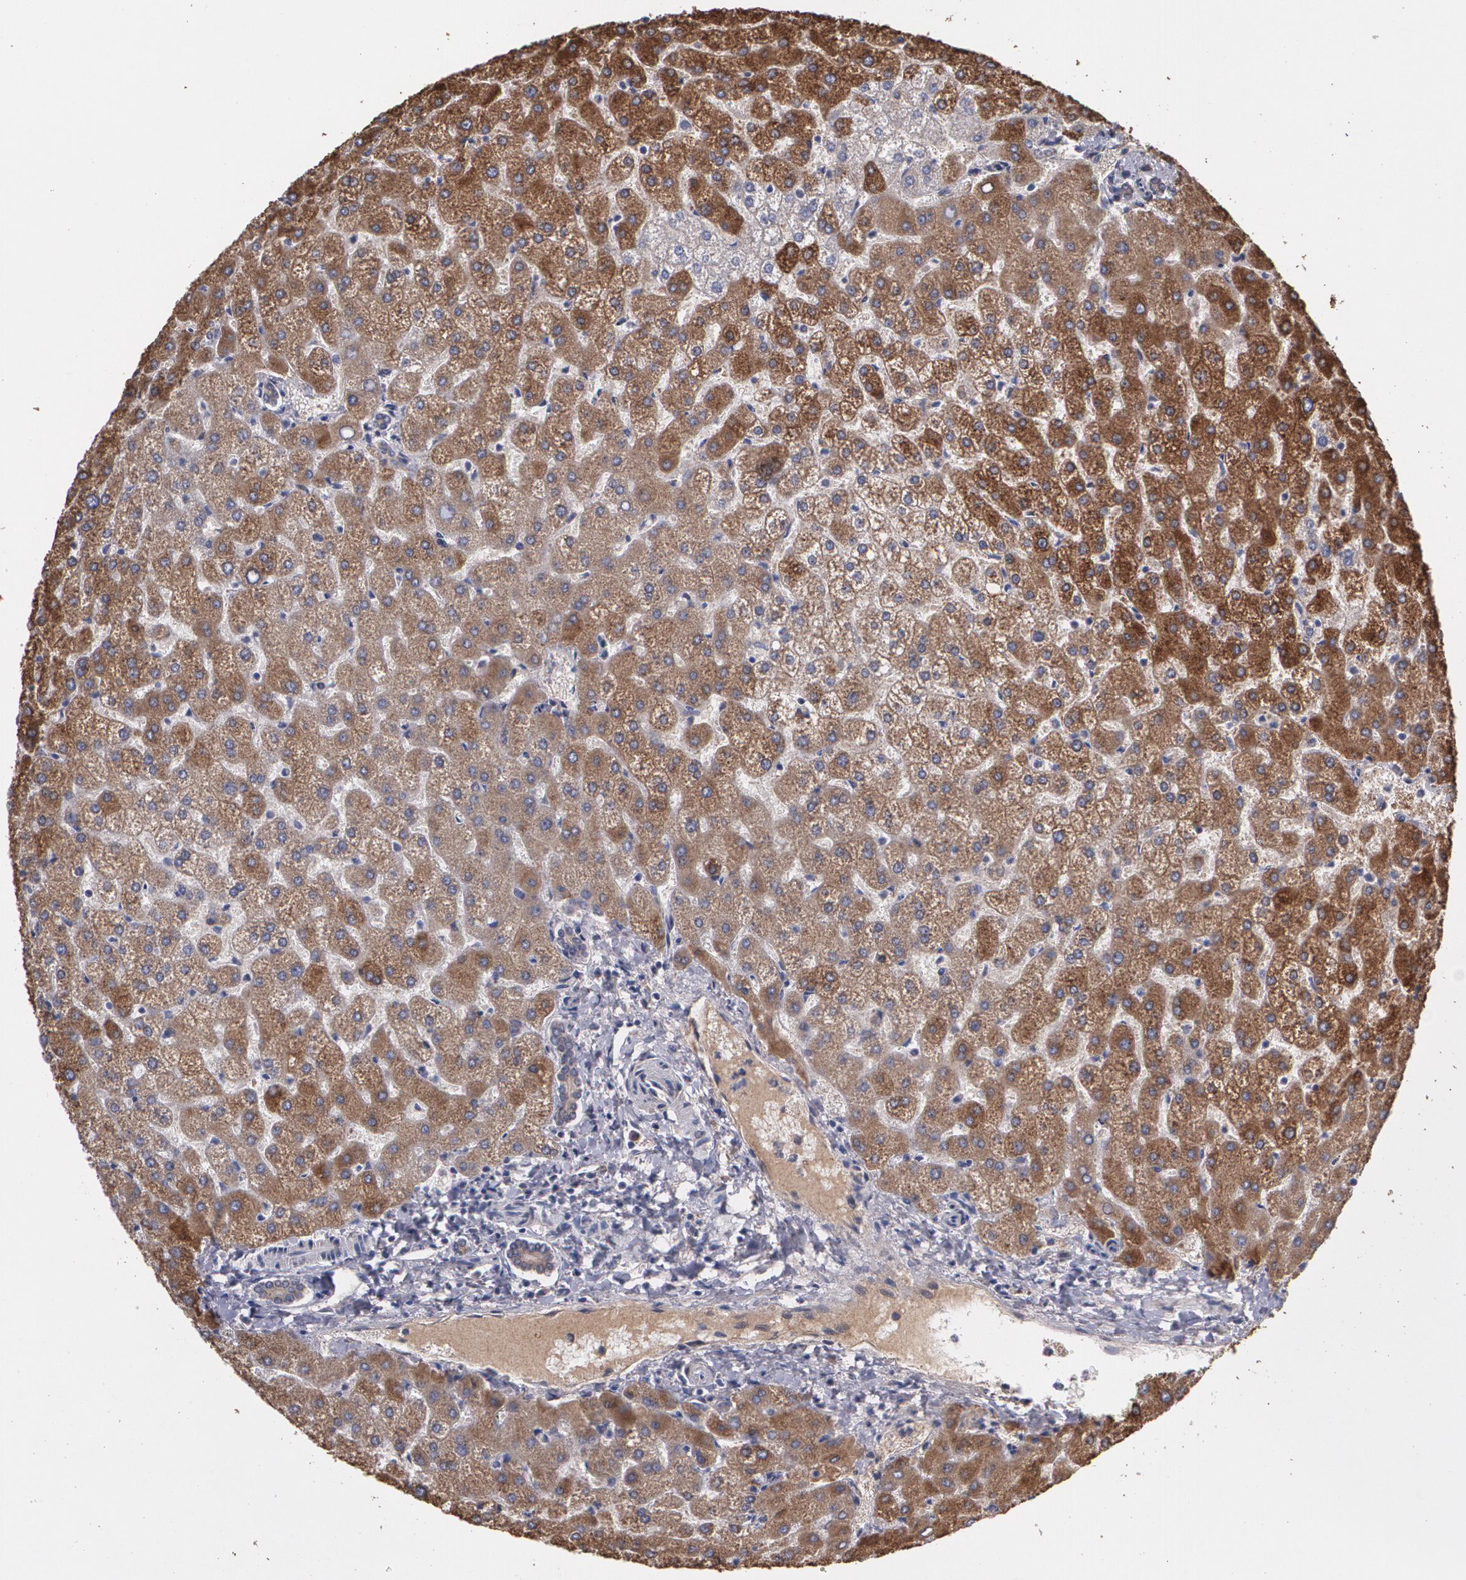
{"staining": {"intensity": "weak", "quantity": ">75%", "location": "cytoplasmic/membranous"}, "tissue": "liver", "cell_type": "Cholangiocytes", "image_type": "normal", "snomed": [{"axis": "morphology", "description": "Normal tissue, NOS"}, {"axis": "topography", "description": "Liver"}], "caption": "An immunohistochemistry (IHC) image of normal tissue is shown. Protein staining in brown shows weak cytoplasmic/membranous positivity in liver within cholangiocytes.", "gene": "PON1", "patient": {"sex": "female", "age": 32}}